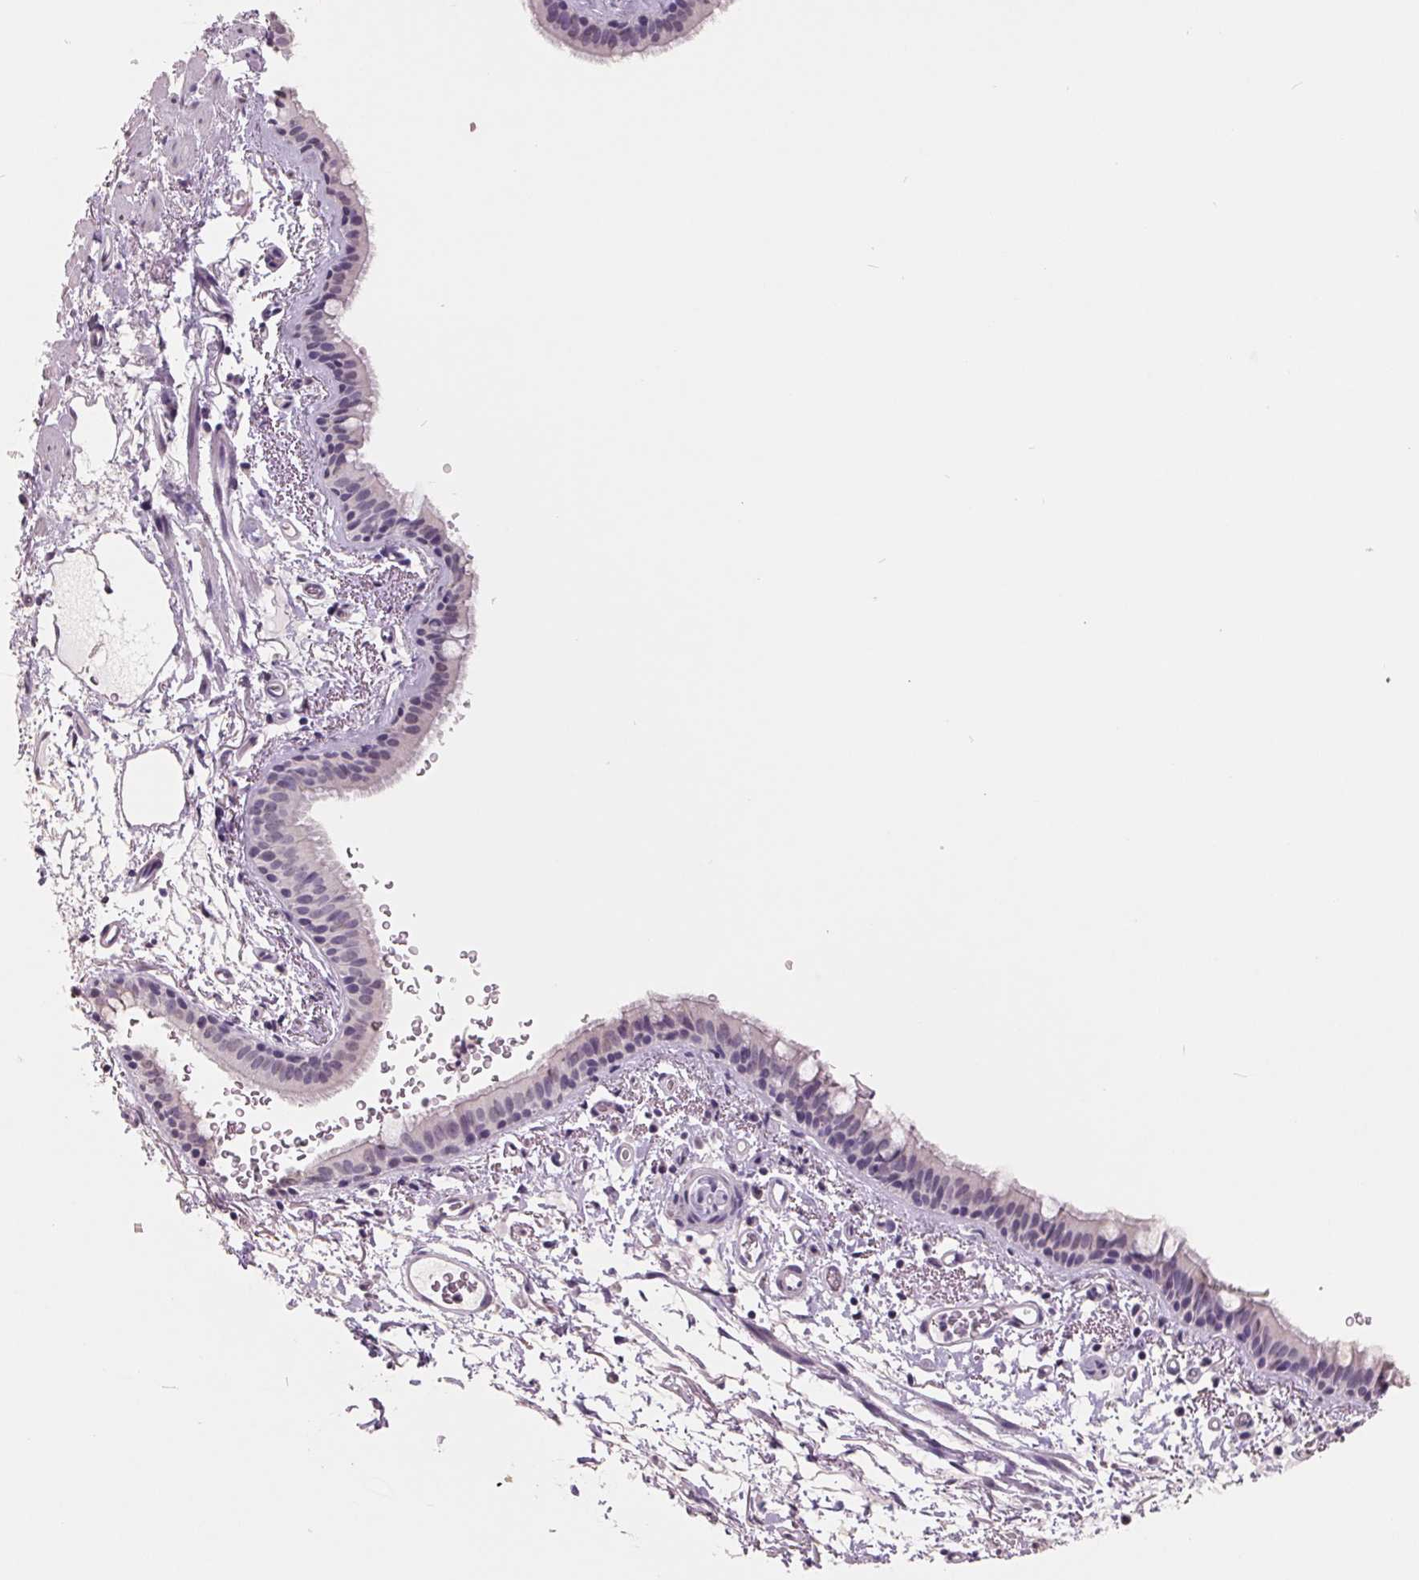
{"staining": {"intensity": "negative", "quantity": "none", "location": "none"}, "tissue": "bronchus", "cell_type": "Respiratory epithelial cells", "image_type": "normal", "snomed": [{"axis": "morphology", "description": "Normal tissue, NOS"}, {"axis": "topography", "description": "Bronchus"}], "caption": "Photomicrograph shows no significant protein staining in respiratory epithelial cells of normal bronchus. Brightfield microscopy of IHC stained with DAB (brown) and hematoxylin (blue), captured at high magnification.", "gene": "FTCD", "patient": {"sex": "female", "age": 61}}